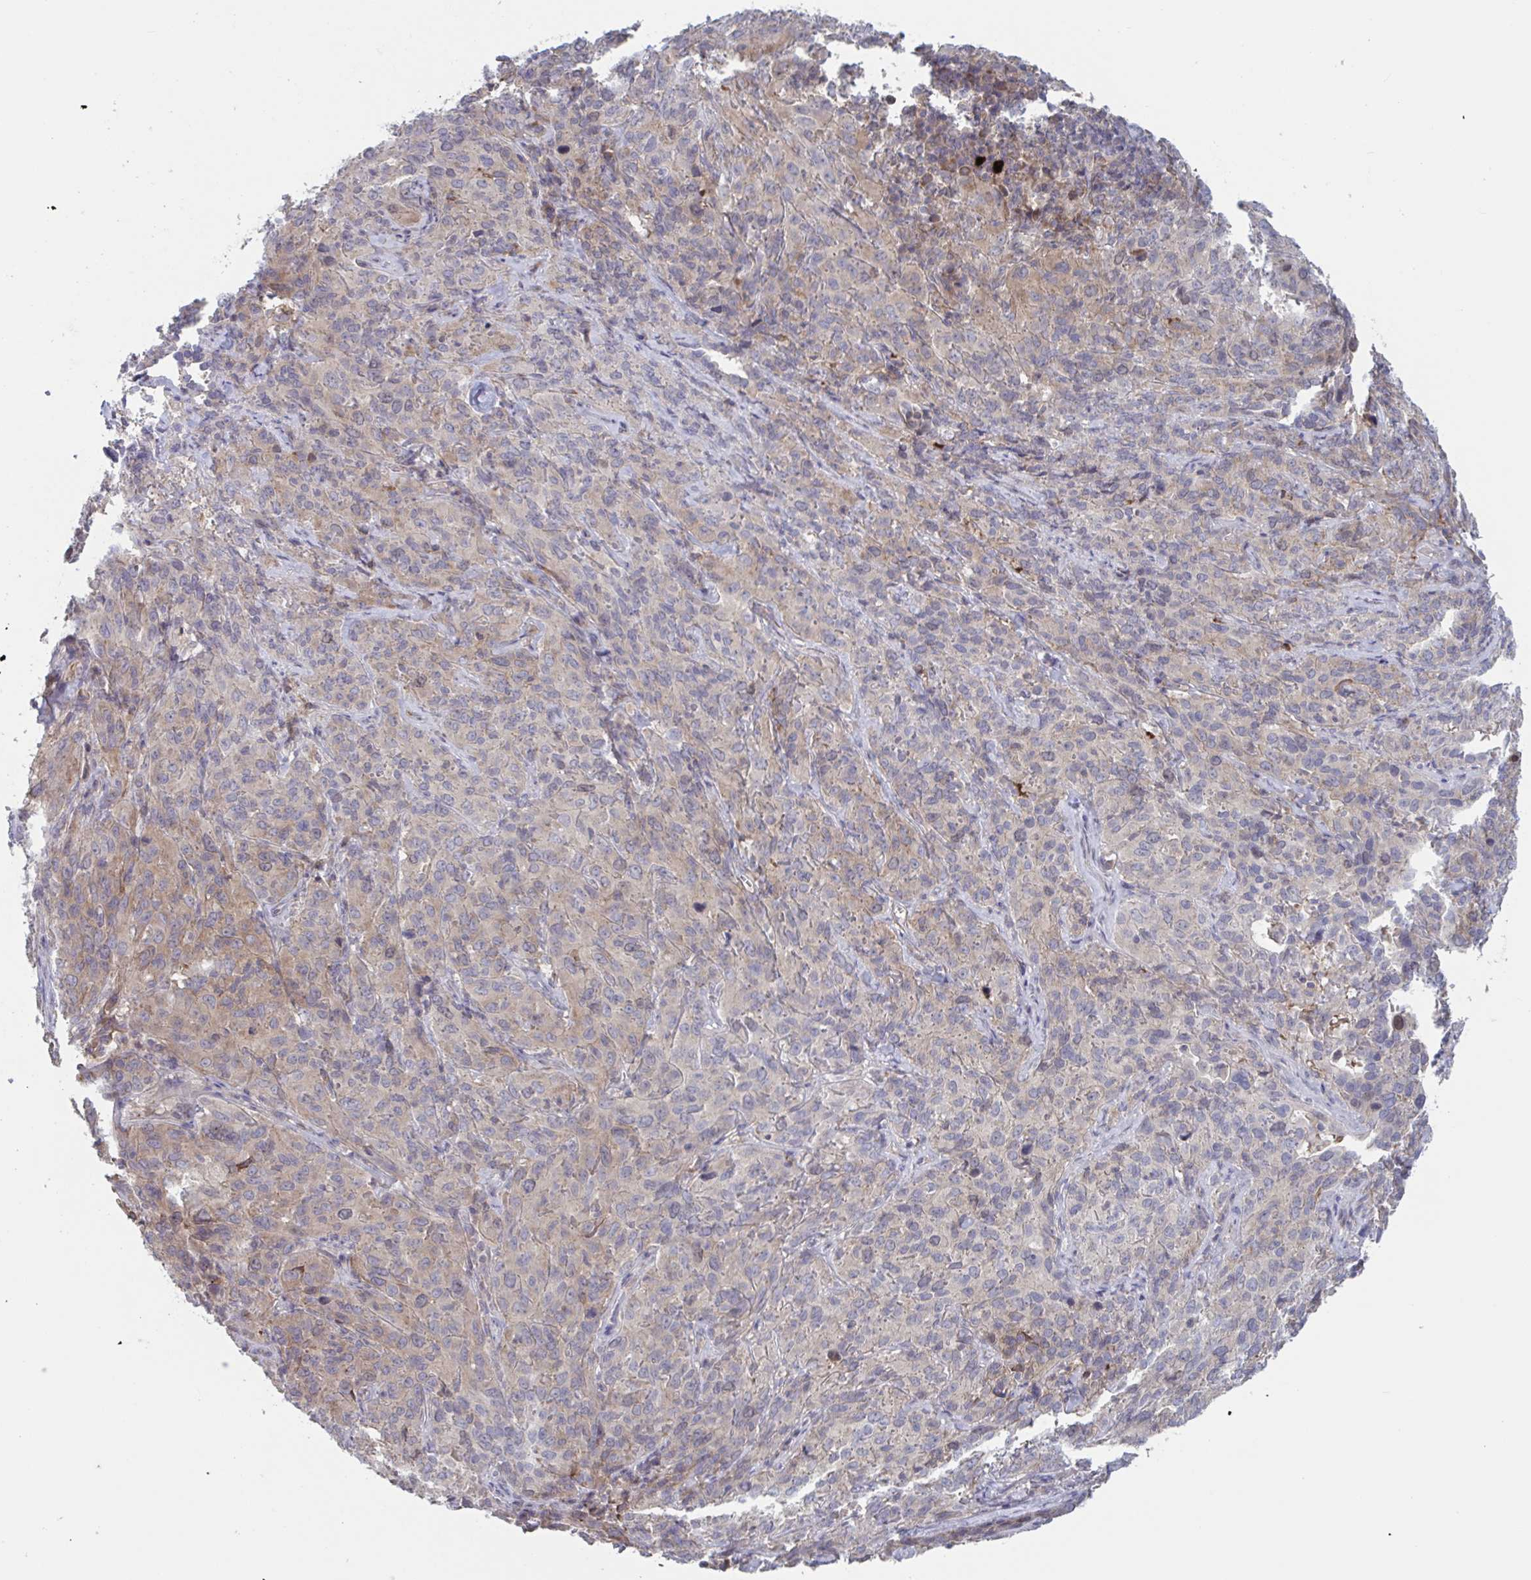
{"staining": {"intensity": "weak", "quantity": "25%-75%", "location": "cytoplasmic/membranous"}, "tissue": "cervical cancer", "cell_type": "Tumor cells", "image_type": "cancer", "snomed": [{"axis": "morphology", "description": "Squamous cell carcinoma, NOS"}, {"axis": "topography", "description": "Cervix"}], "caption": "The photomicrograph displays a brown stain indicating the presence of a protein in the cytoplasmic/membranous of tumor cells in cervical cancer (squamous cell carcinoma).", "gene": "STK26", "patient": {"sex": "female", "age": 51}}